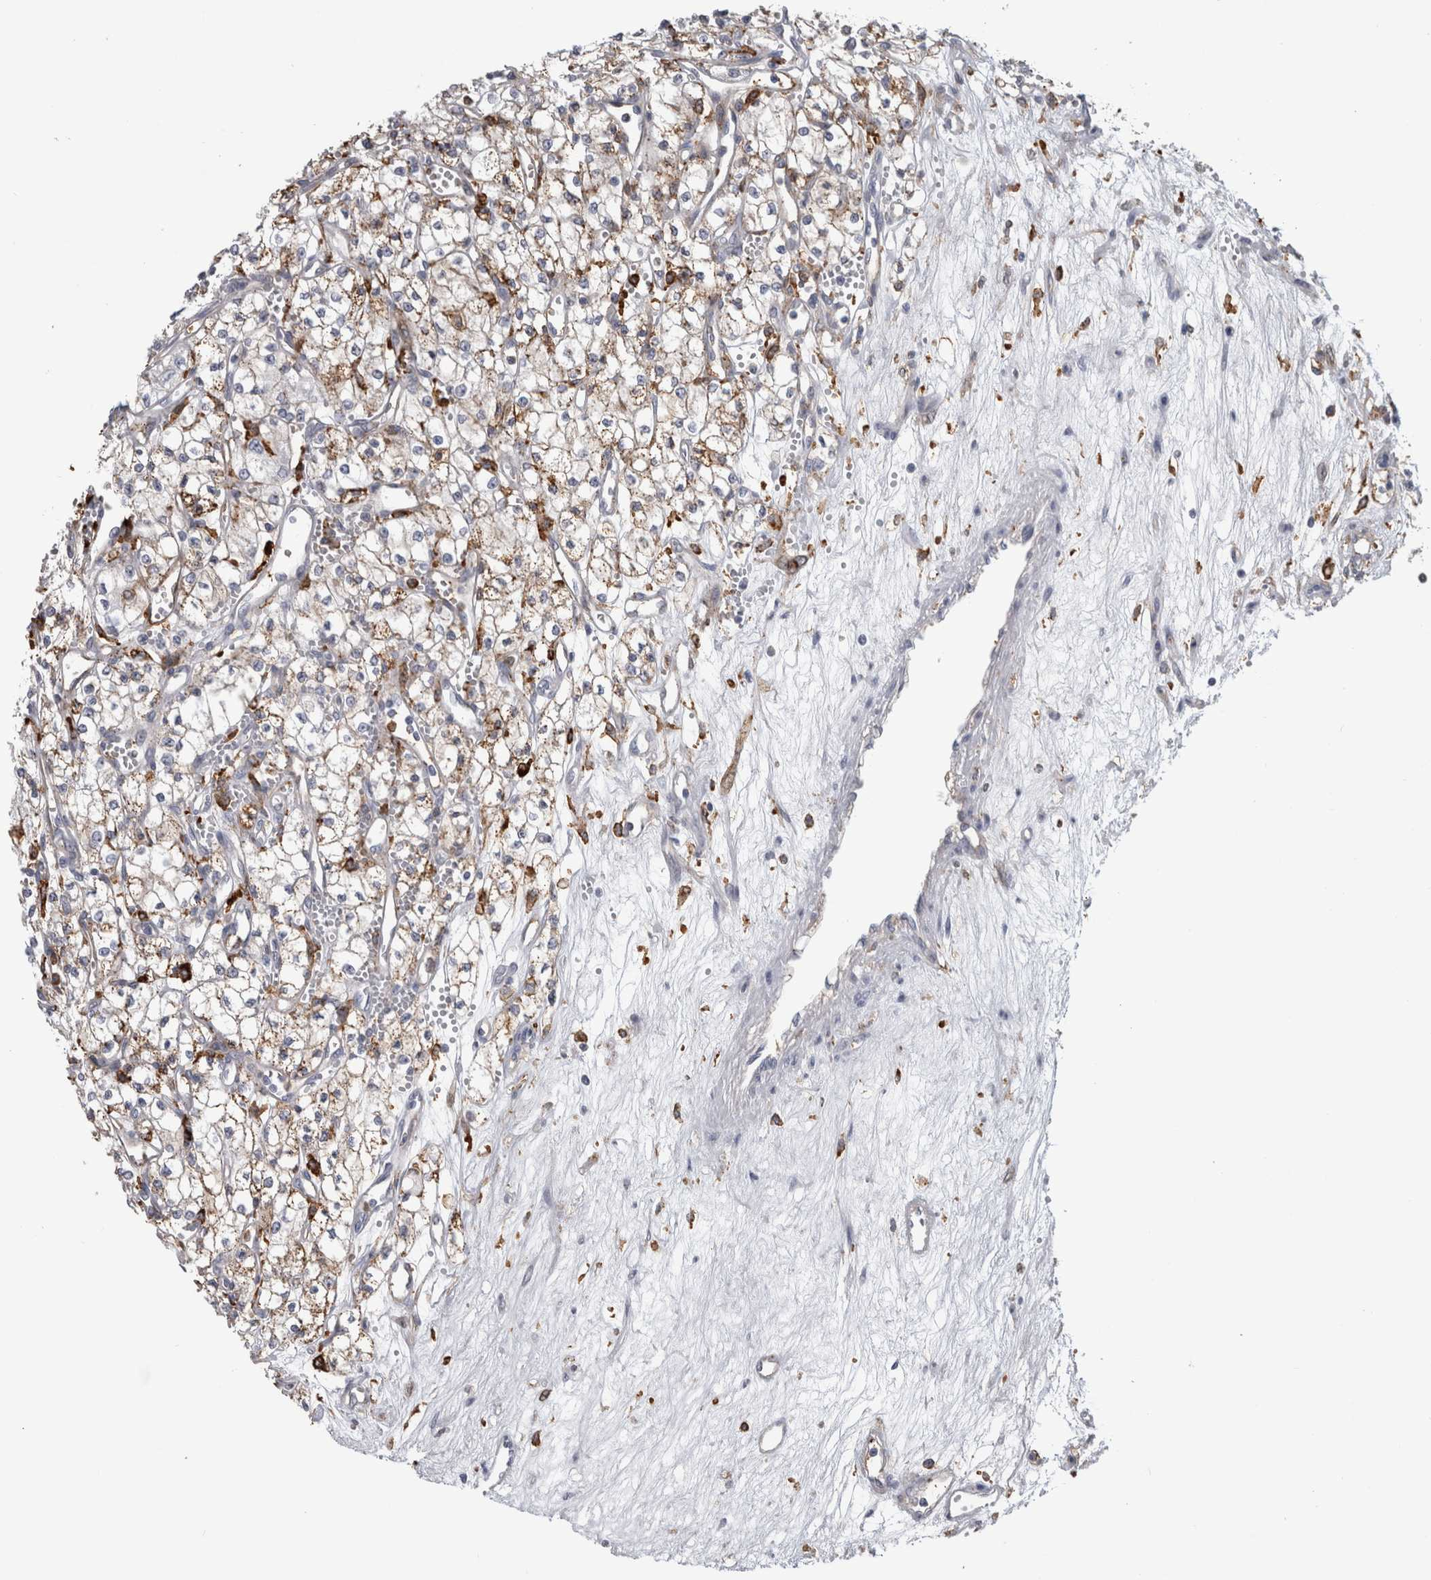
{"staining": {"intensity": "moderate", "quantity": "25%-75%", "location": "cytoplasmic/membranous"}, "tissue": "renal cancer", "cell_type": "Tumor cells", "image_type": "cancer", "snomed": [{"axis": "morphology", "description": "Adenocarcinoma, NOS"}, {"axis": "topography", "description": "Kidney"}], "caption": "The photomicrograph displays immunohistochemical staining of renal cancer (adenocarcinoma). There is moderate cytoplasmic/membranous staining is present in approximately 25%-75% of tumor cells.", "gene": "DNAJC24", "patient": {"sex": "male", "age": 59}}